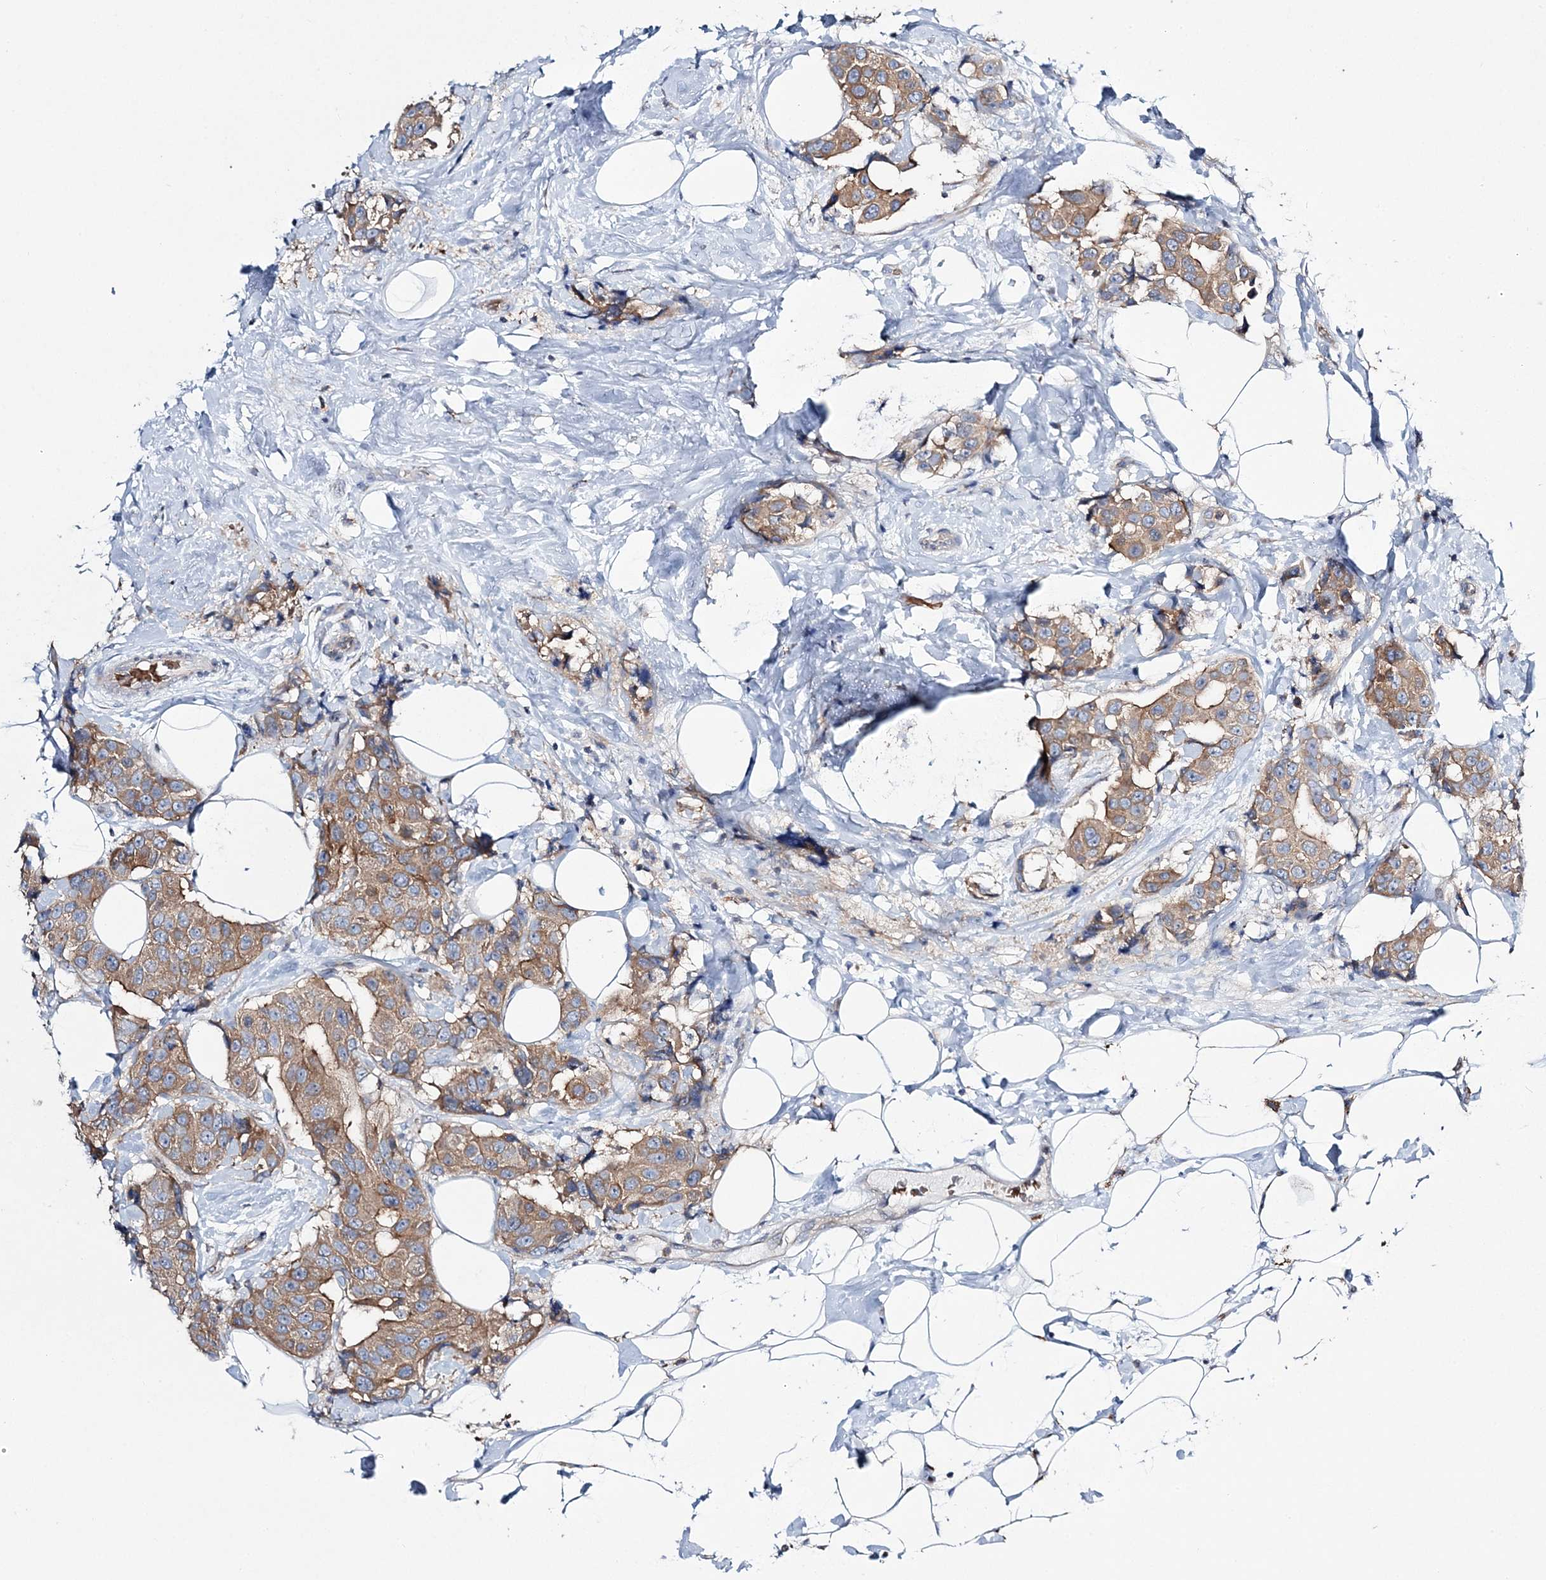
{"staining": {"intensity": "moderate", "quantity": ">75%", "location": "cytoplasmic/membranous"}, "tissue": "breast cancer", "cell_type": "Tumor cells", "image_type": "cancer", "snomed": [{"axis": "morphology", "description": "Normal tissue, NOS"}, {"axis": "morphology", "description": "Duct carcinoma"}, {"axis": "topography", "description": "Breast"}], "caption": "Protein staining displays moderate cytoplasmic/membranous positivity in about >75% of tumor cells in breast cancer (intraductal carcinoma). Nuclei are stained in blue.", "gene": "ATP11B", "patient": {"sex": "female", "age": 39}}